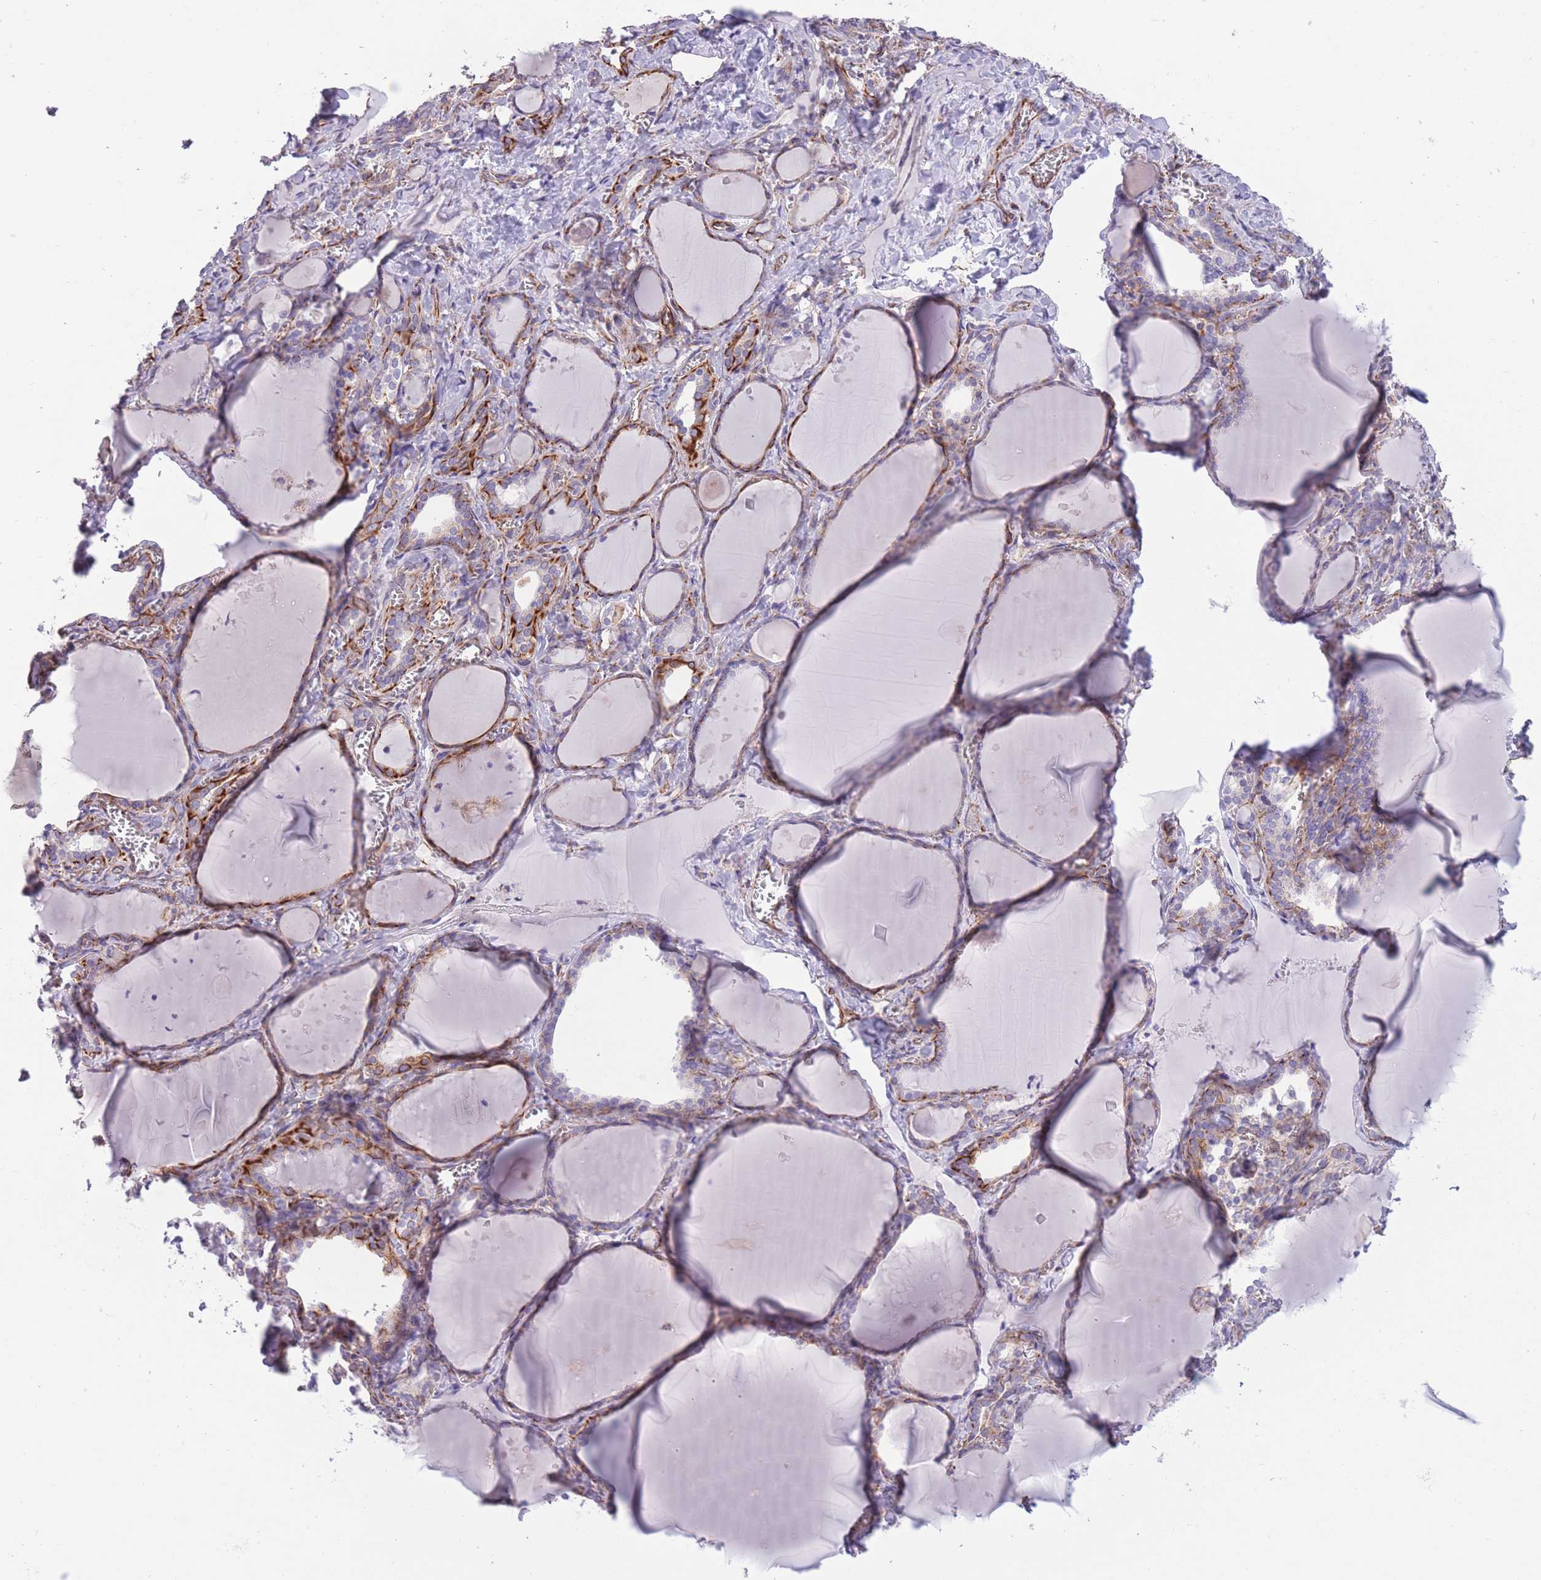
{"staining": {"intensity": "strong", "quantity": "<25%", "location": "cytoplasmic/membranous"}, "tissue": "thyroid gland", "cell_type": "Glandular cells", "image_type": "normal", "snomed": [{"axis": "morphology", "description": "Normal tissue, NOS"}, {"axis": "topography", "description": "Thyroid gland"}], "caption": "Glandular cells display medium levels of strong cytoplasmic/membranous positivity in approximately <25% of cells in unremarkable human thyroid gland.", "gene": "ATP5MF", "patient": {"sex": "female", "age": 42}}